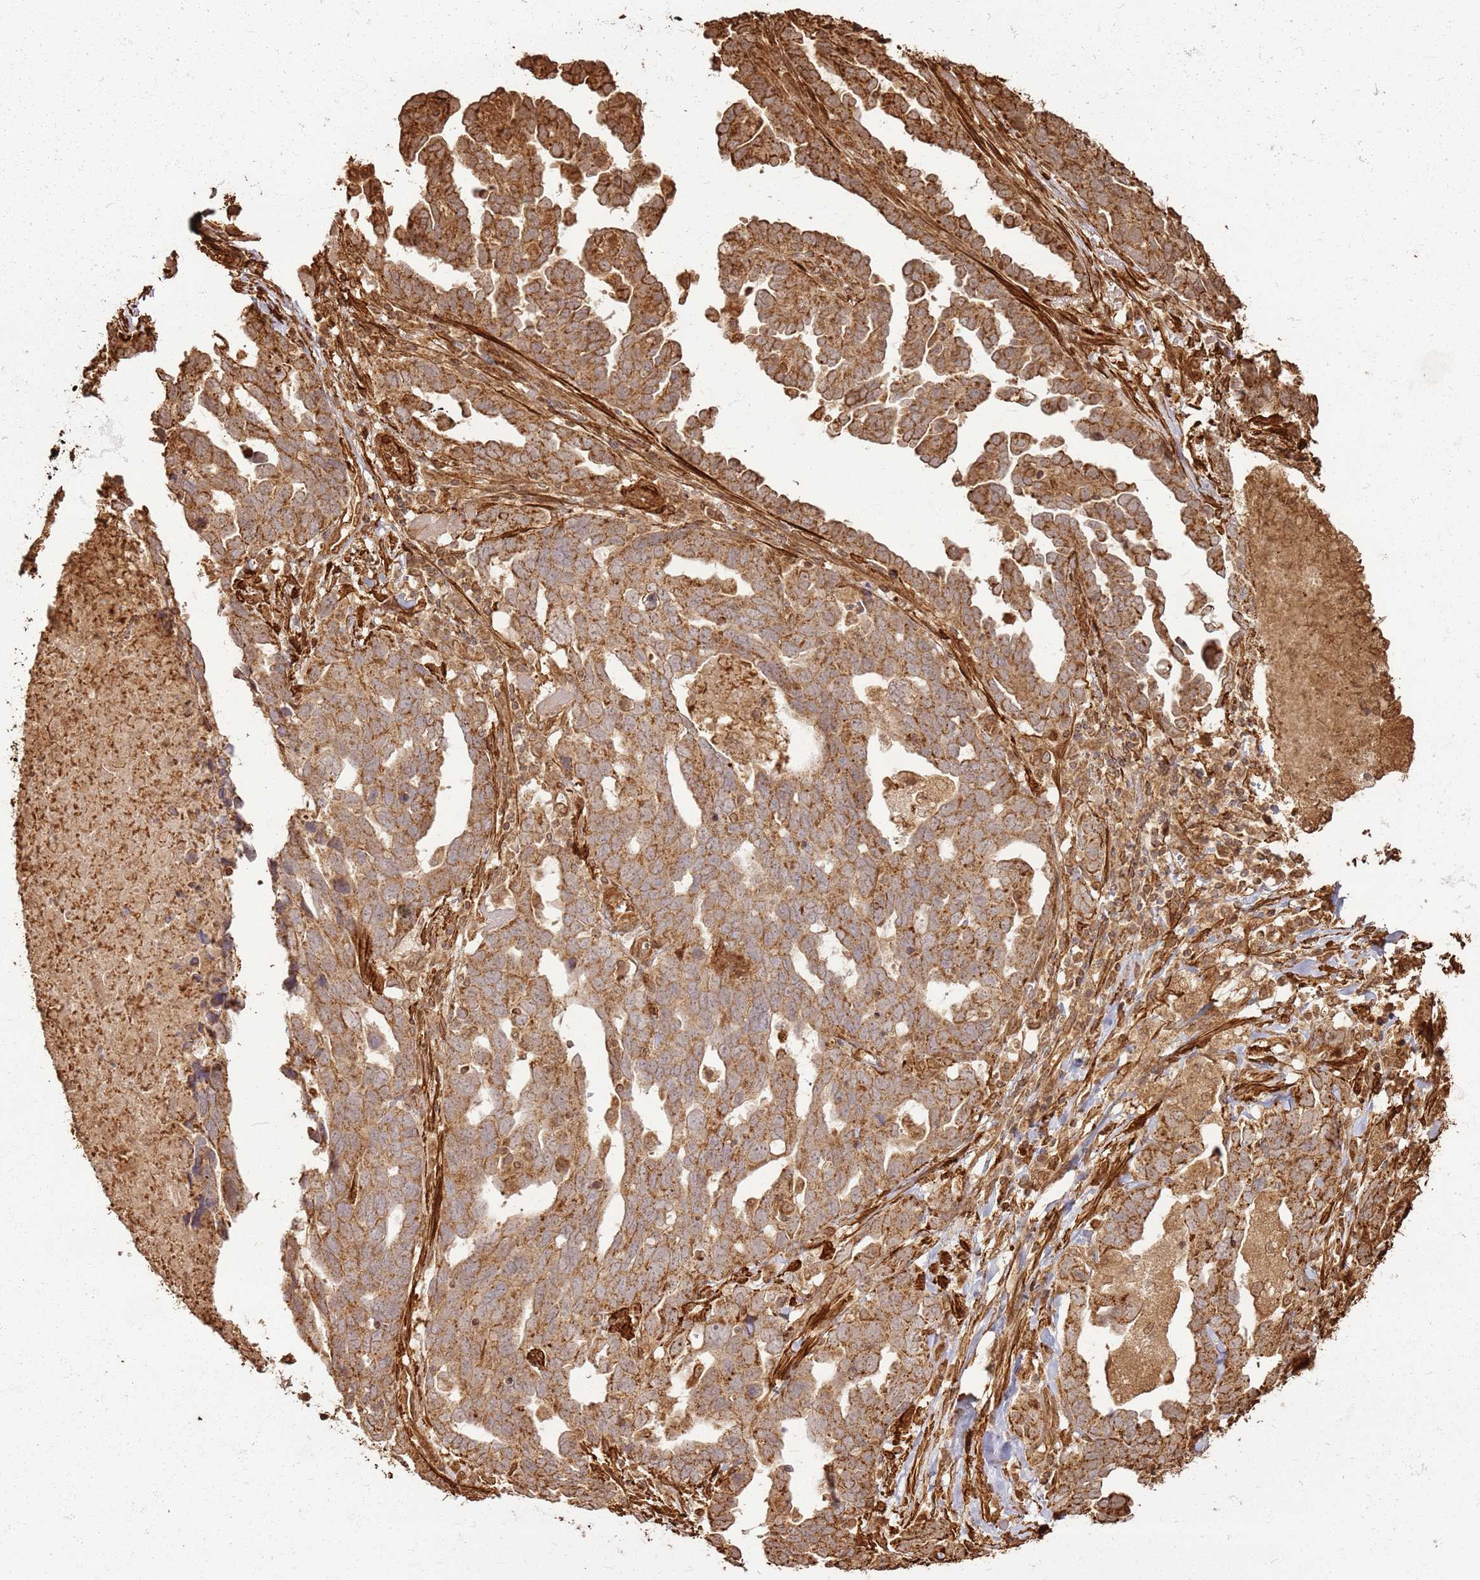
{"staining": {"intensity": "strong", "quantity": ">75%", "location": "cytoplasmic/membranous"}, "tissue": "ovarian cancer", "cell_type": "Tumor cells", "image_type": "cancer", "snomed": [{"axis": "morphology", "description": "Cystadenocarcinoma, serous, NOS"}, {"axis": "topography", "description": "Ovary"}], "caption": "Ovarian serous cystadenocarcinoma was stained to show a protein in brown. There is high levels of strong cytoplasmic/membranous staining in approximately >75% of tumor cells.", "gene": "DDX59", "patient": {"sex": "female", "age": 54}}